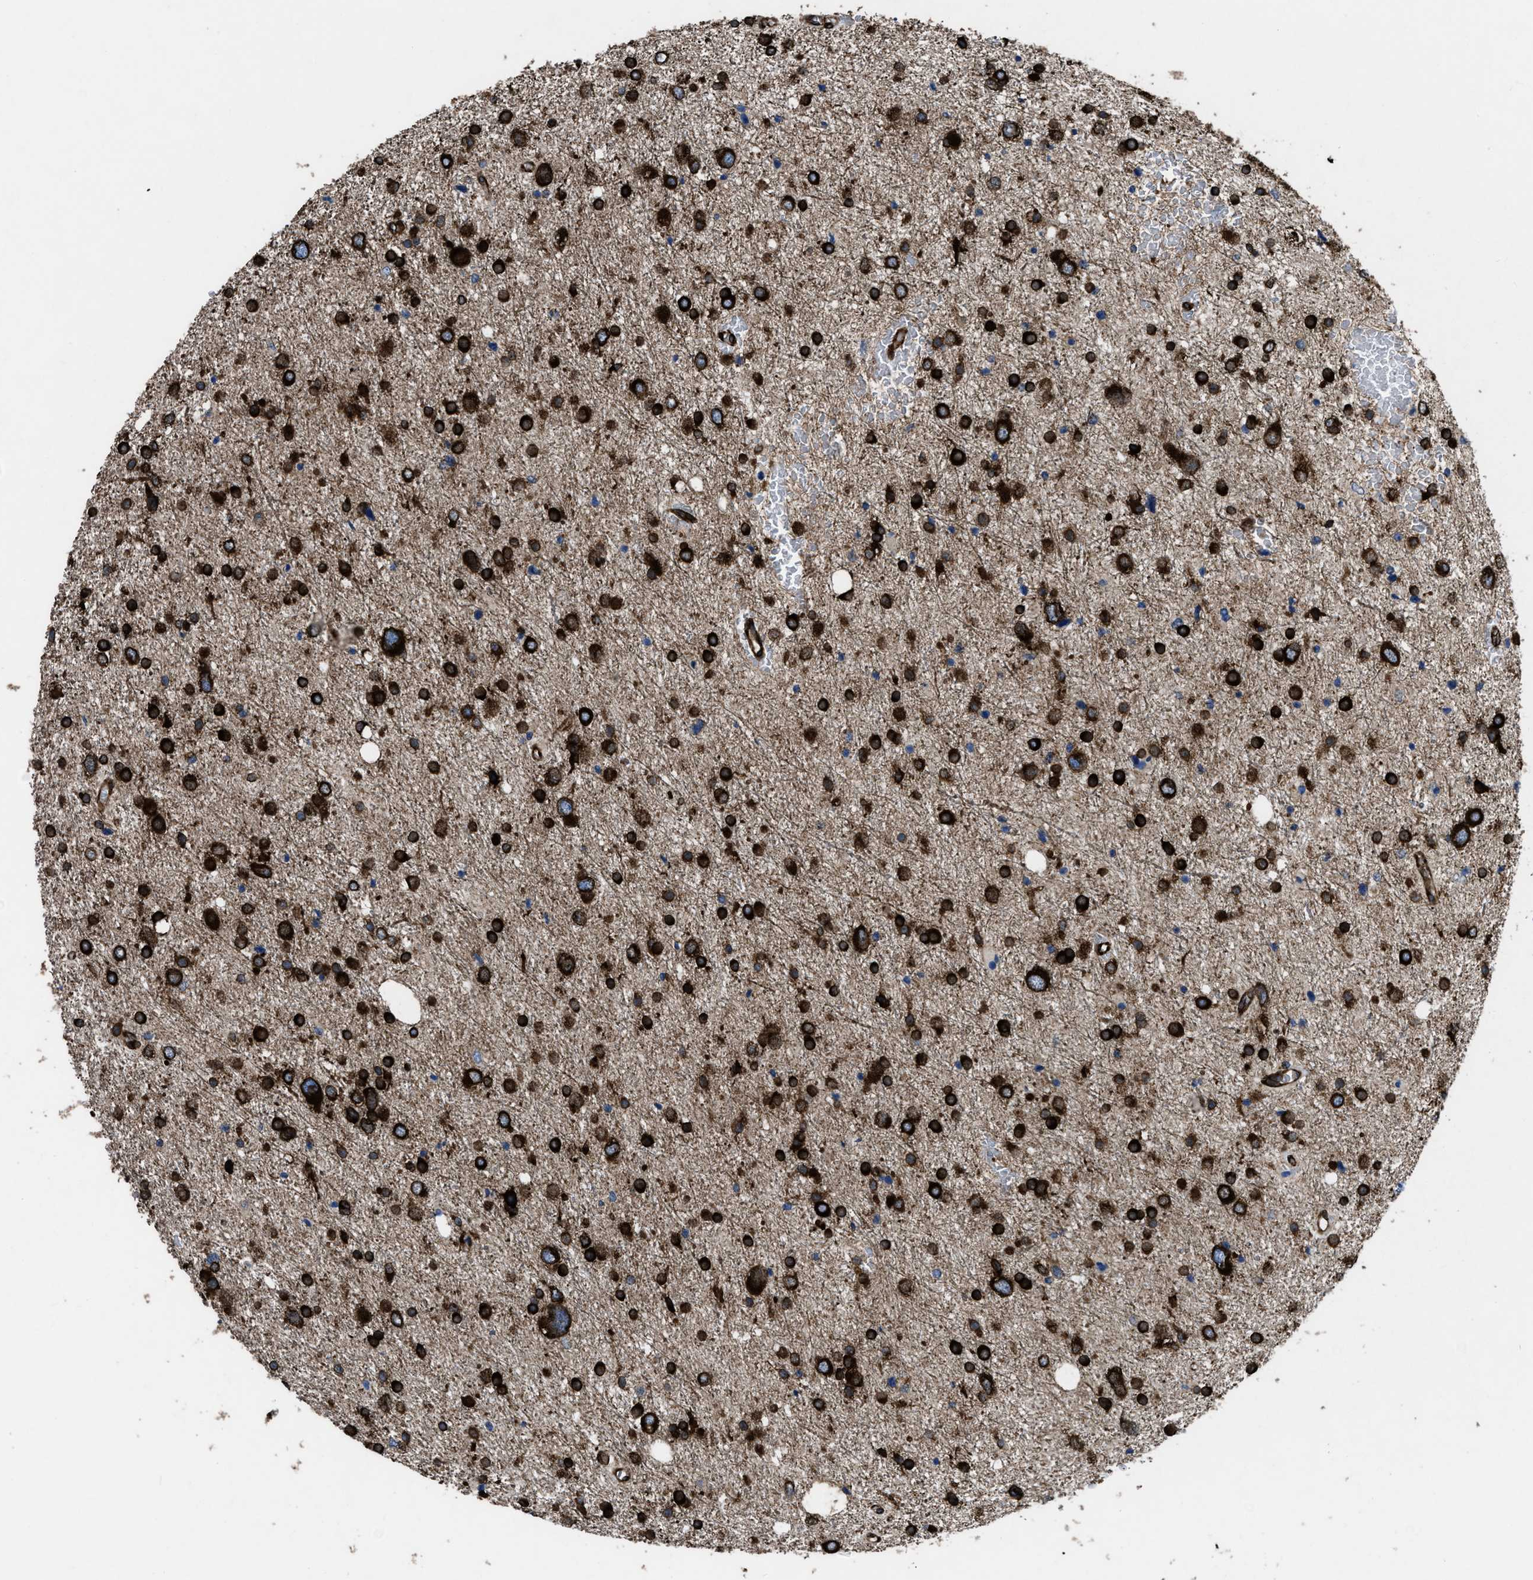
{"staining": {"intensity": "strong", "quantity": ">75%", "location": "cytoplasmic/membranous"}, "tissue": "glioma", "cell_type": "Tumor cells", "image_type": "cancer", "snomed": [{"axis": "morphology", "description": "Glioma, malignant, Low grade"}, {"axis": "topography", "description": "Brain"}], "caption": "Immunohistochemistry of human low-grade glioma (malignant) reveals high levels of strong cytoplasmic/membranous staining in about >75% of tumor cells.", "gene": "CAPRIN1", "patient": {"sex": "female", "age": 37}}